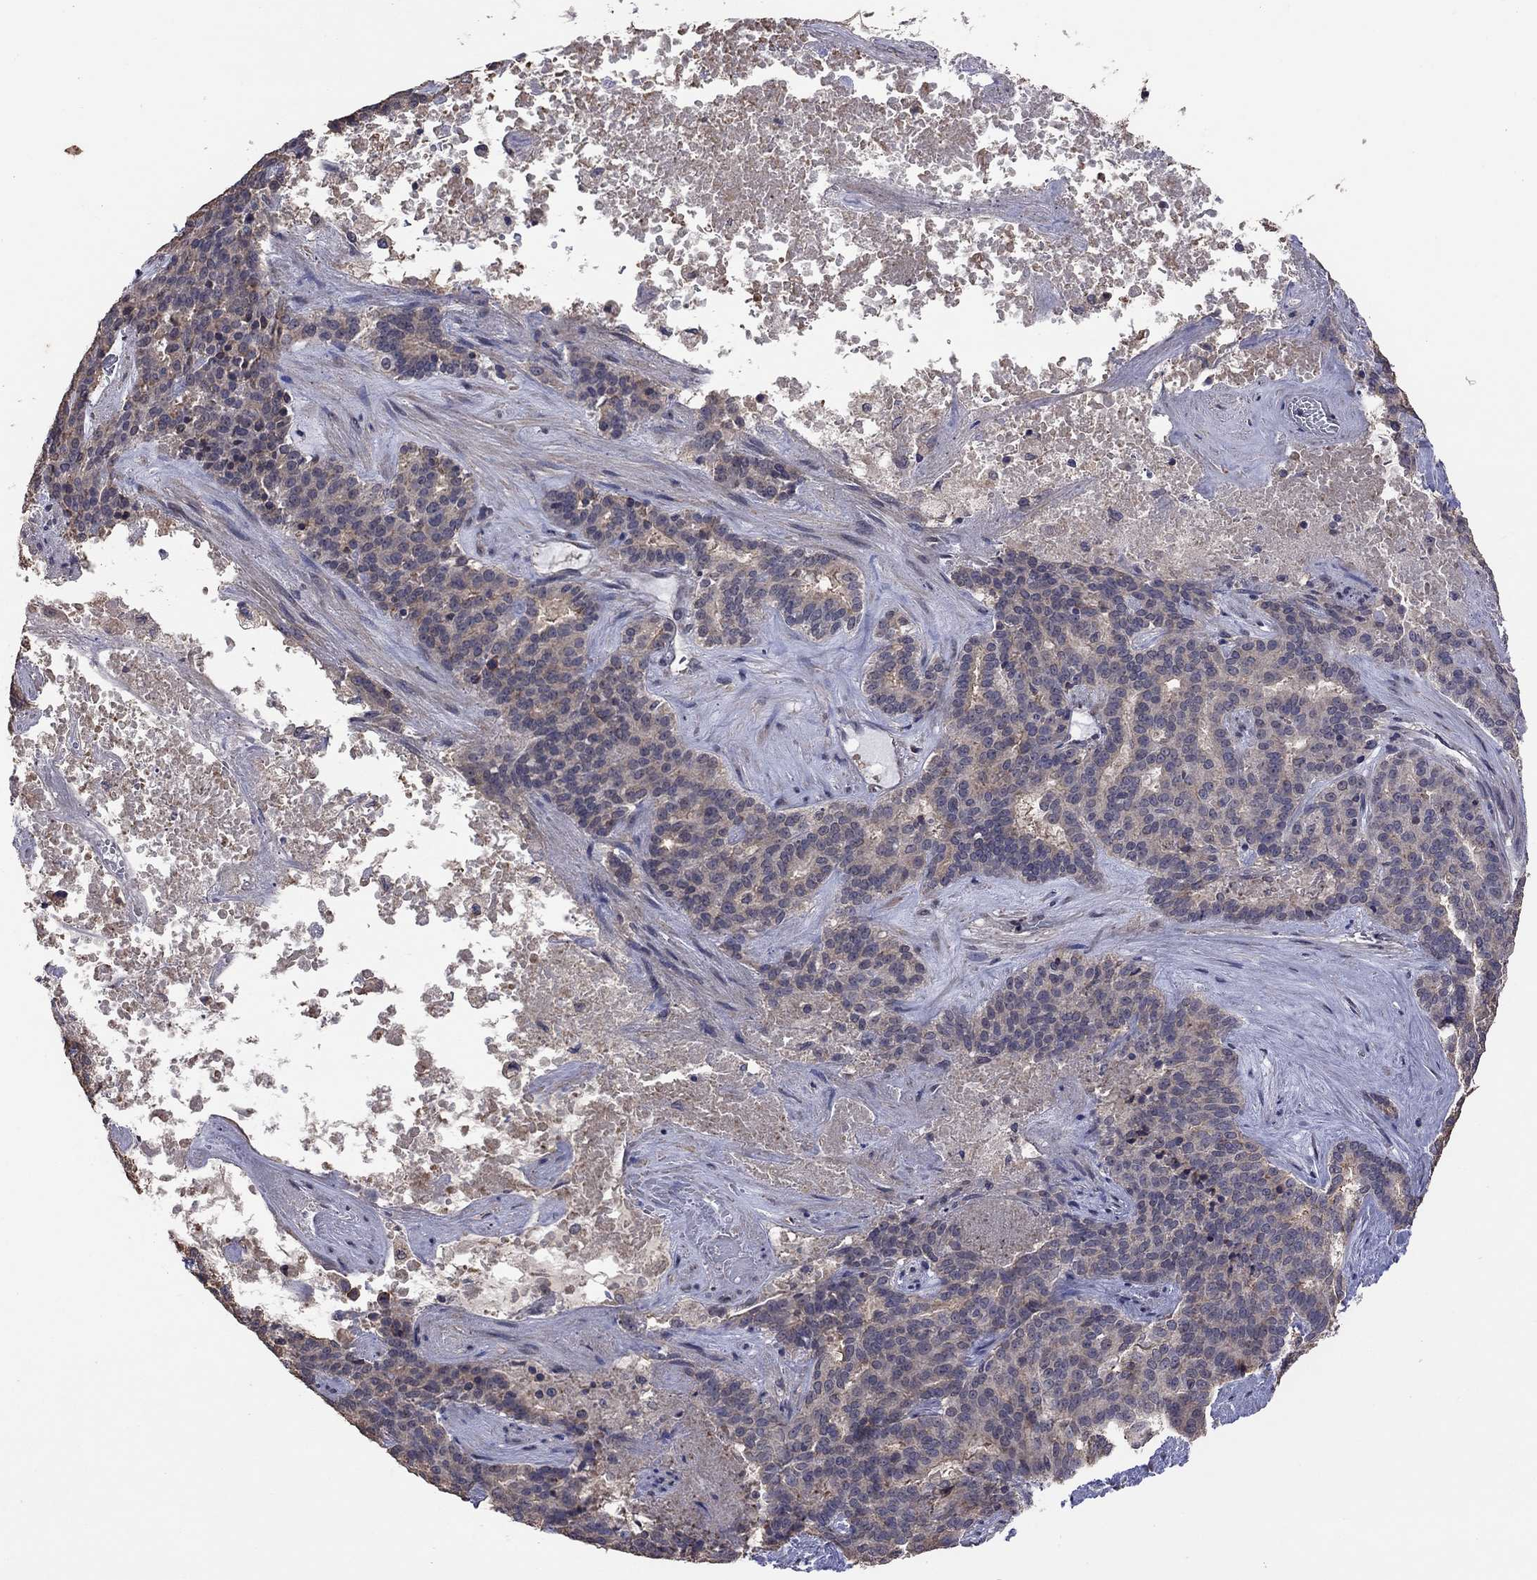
{"staining": {"intensity": "moderate", "quantity": "25%-75%", "location": "cytoplasmic/membranous"}, "tissue": "liver cancer", "cell_type": "Tumor cells", "image_type": "cancer", "snomed": [{"axis": "morphology", "description": "Cholangiocarcinoma"}, {"axis": "topography", "description": "Liver"}], "caption": "A micrograph of liver cancer stained for a protein reveals moderate cytoplasmic/membranous brown staining in tumor cells.", "gene": "TSNARE1", "patient": {"sex": "female", "age": 47}}